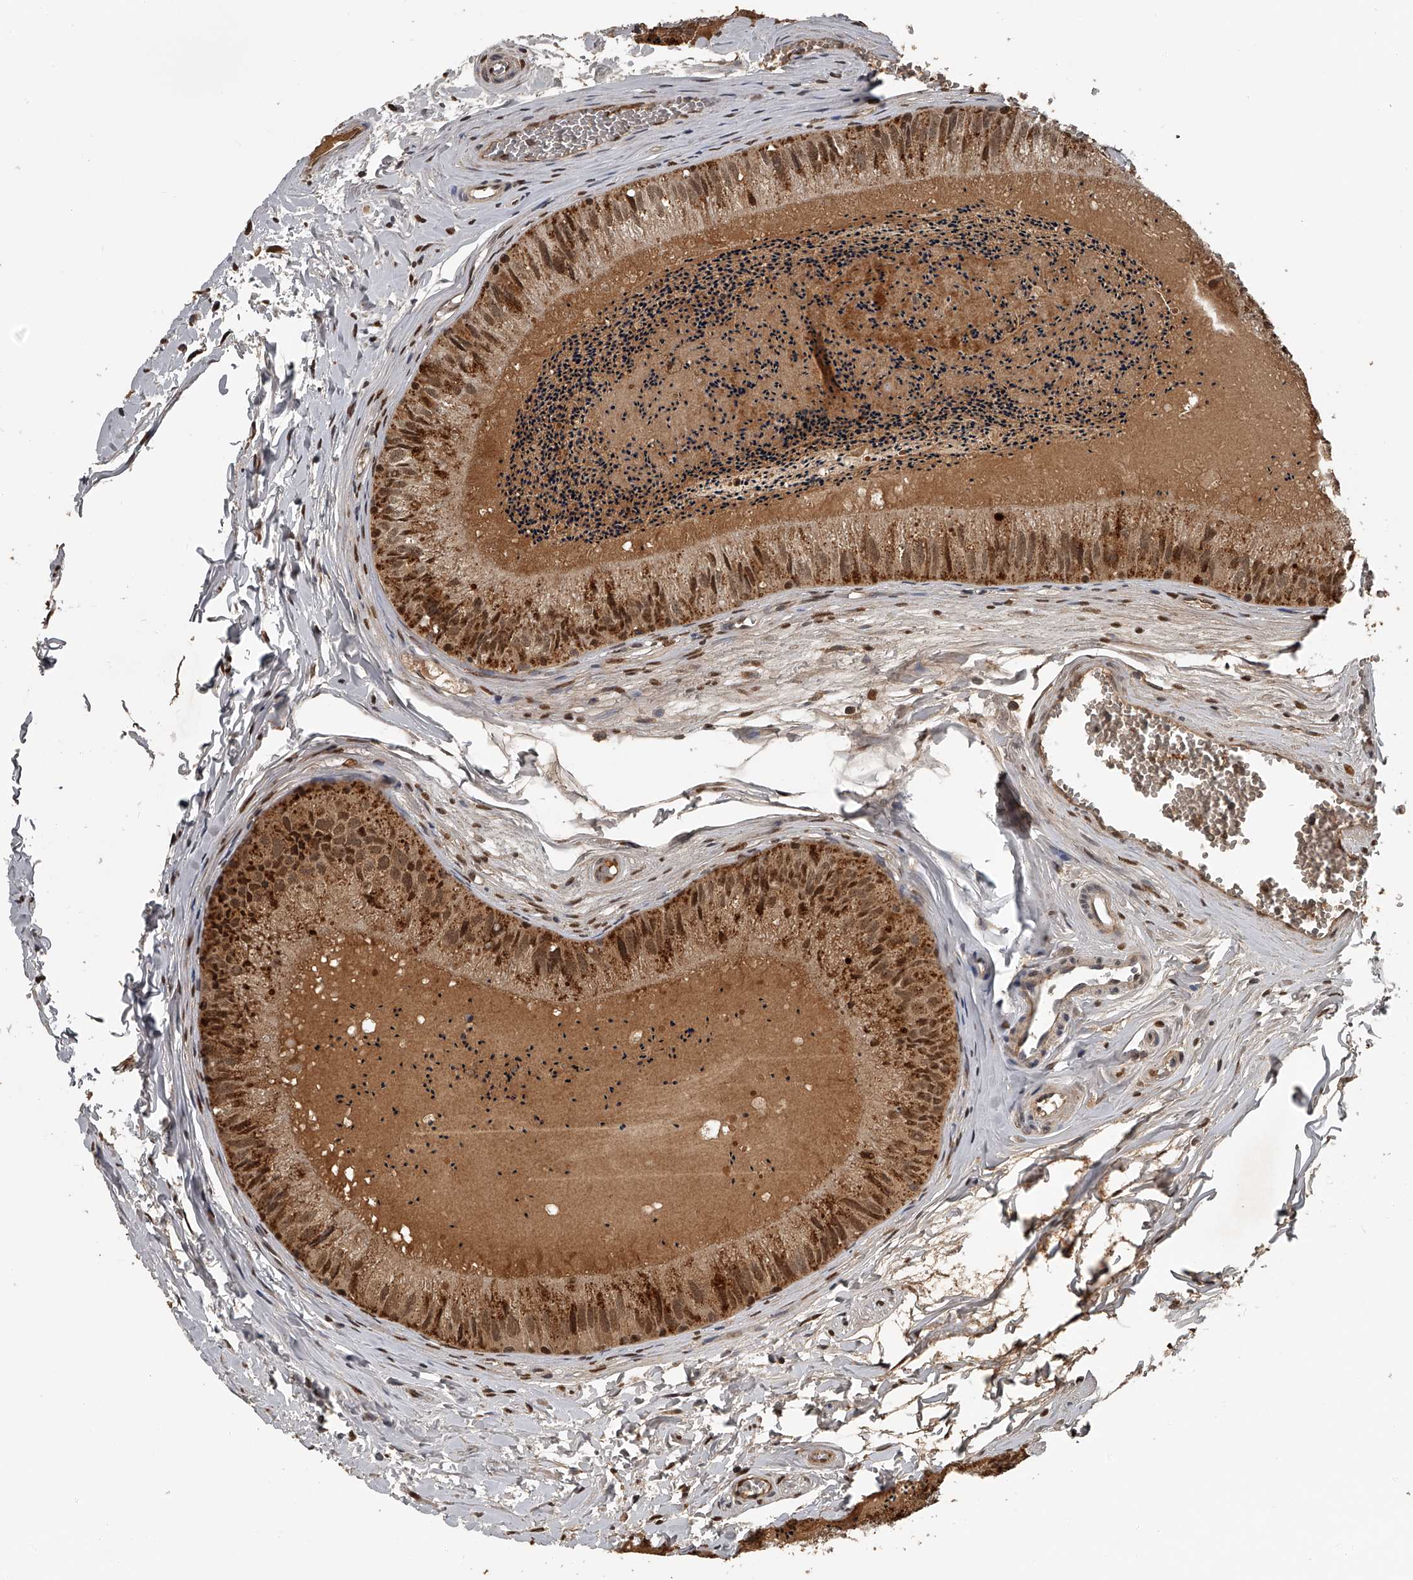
{"staining": {"intensity": "moderate", "quantity": ">75%", "location": "cytoplasmic/membranous,nuclear"}, "tissue": "epididymis", "cell_type": "Glandular cells", "image_type": "normal", "snomed": [{"axis": "morphology", "description": "Normal tissue, NOS"}, {"axis": "topography", "description": "Epididymis"}], "caption": "DAB (3,3'-diaminobenzidine) immunohistochemical staining of unremarkable epididymis reveals moderate cytoplasmic/membranous,nuclear protein staining in approximately >75% of glandular cells.", "gene": "PLEKHG1", "patient": {"sex": "male", "age": 31}}